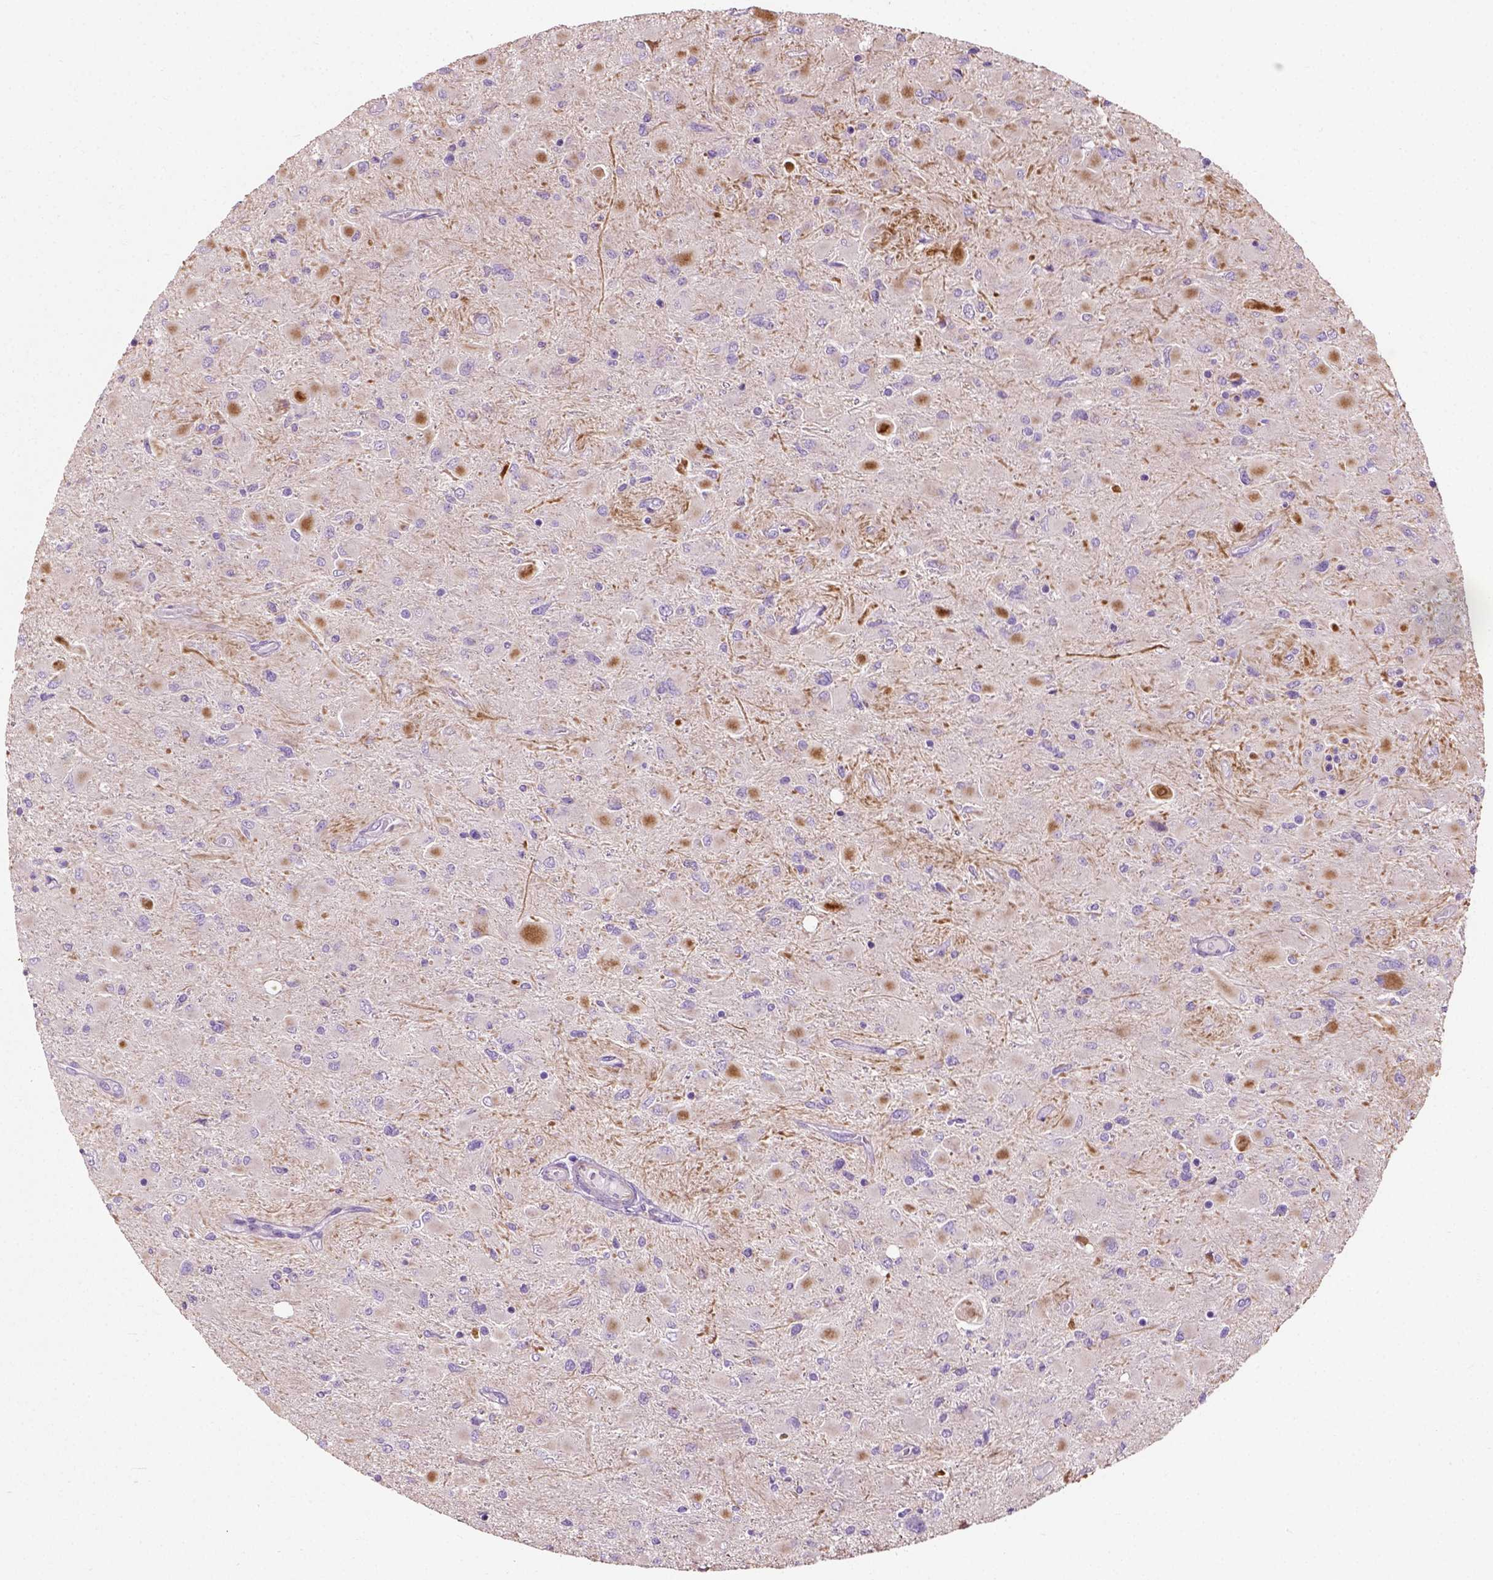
{"staining": {"intensity": "moderate", "quantity": "<25%", "location": "cytoplasmic/membranous"}, "tissue": "glioma", "cell_type": "Tumor cells", "image_type": "cancer", "snomed": [{"axis": "morphology", "description": "Glioma, malignant, High grade"}, {"axis": "topography", "description": "Cerebral cortex"}], "caption": "IHC (DAB) staining of glioma shows moderate cytoplasmic/membranous protein staining in approximately <25% of tumor cells.", "gene": "PKP3", "patient": {"sex": "female", "age": 36}}